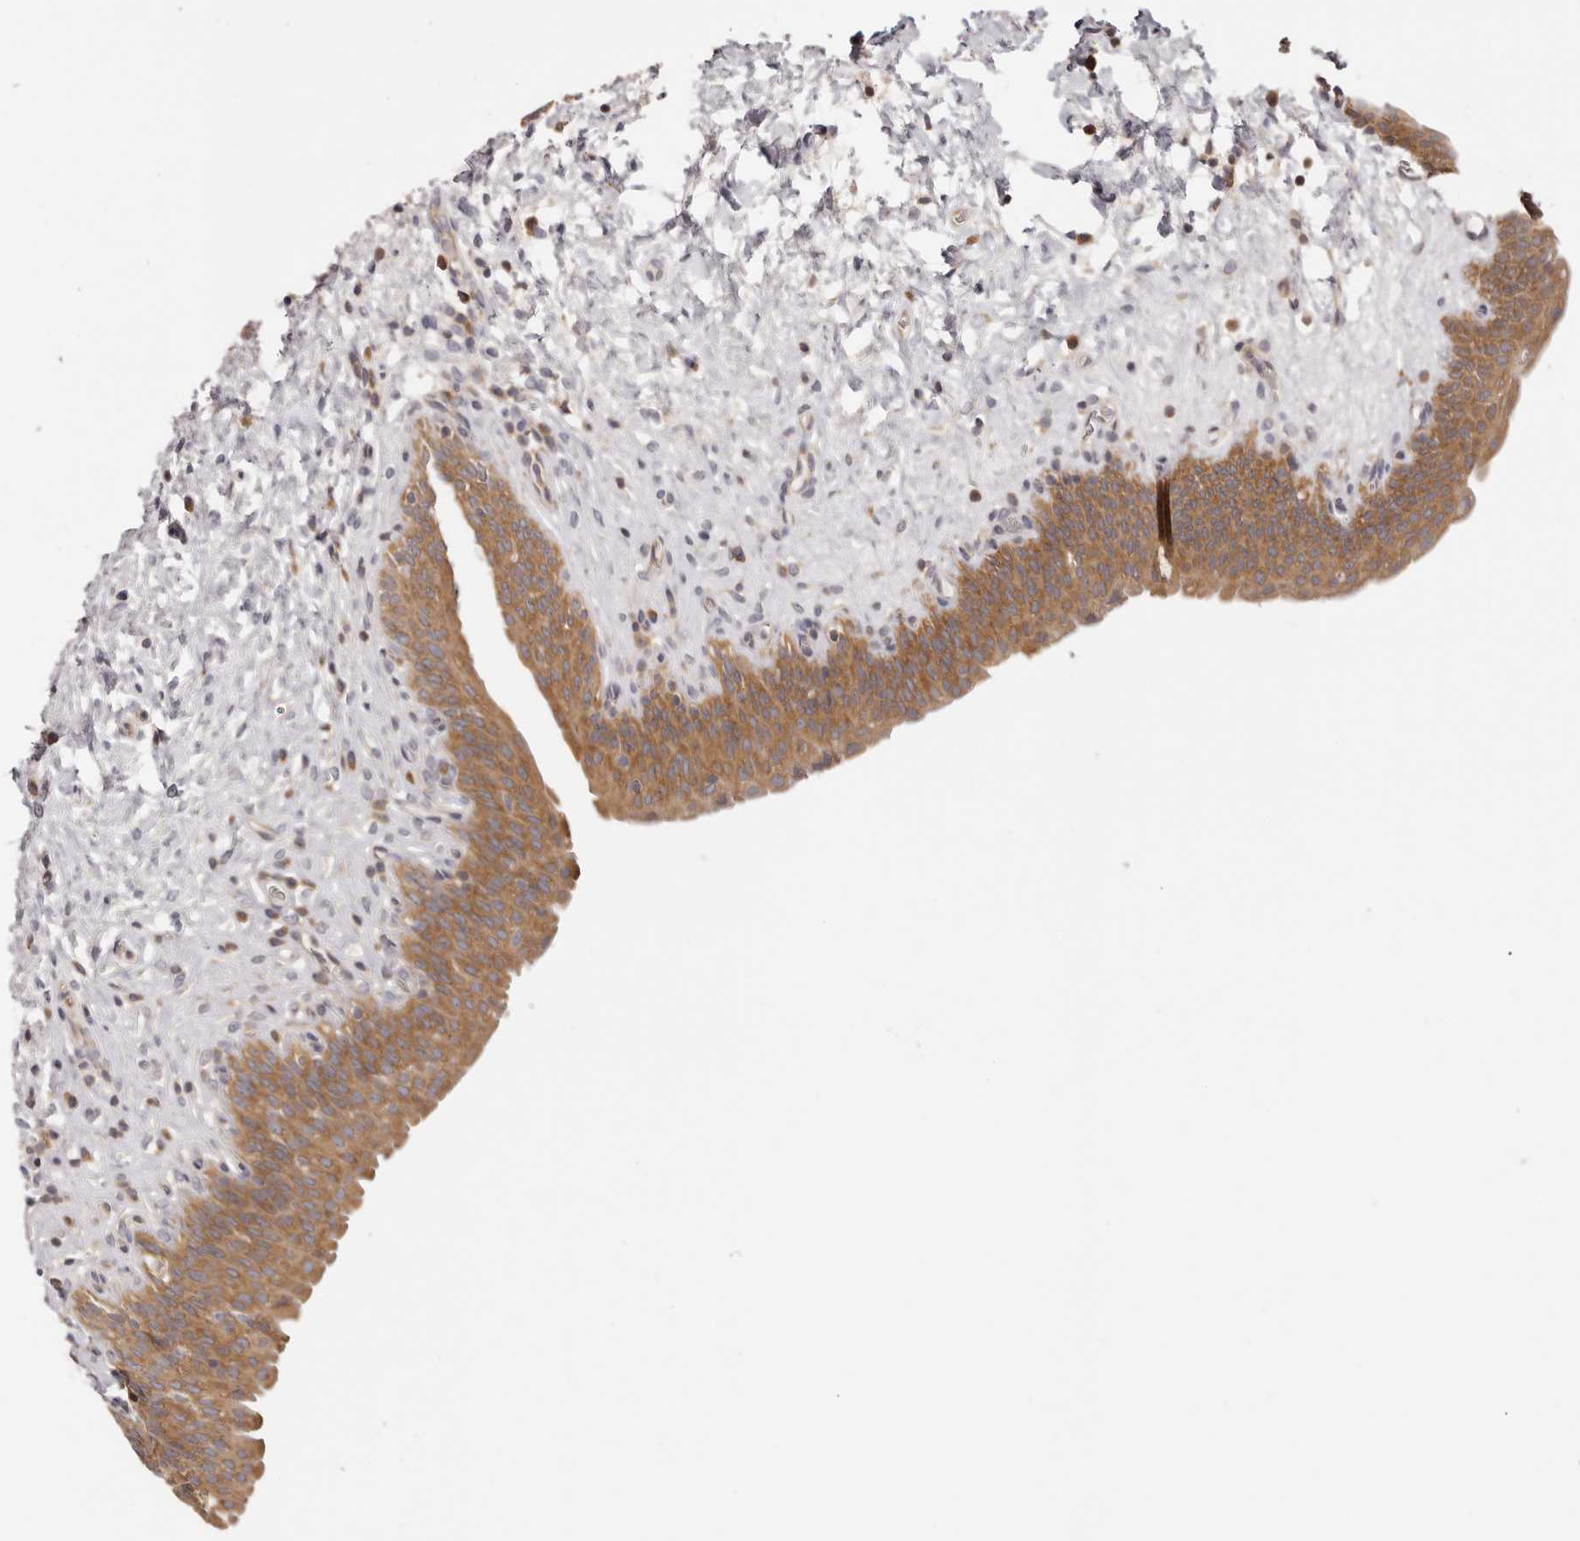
{"staining": {"intensity": "moderate", "quantity": ">75%", "location": "cytoplasmic/membranous"}, "tissue": "urinary bladder", "cell_type": "Urothelial cells", "image_type": "normal", "snomed": [{"axis": "morphology", "description": "Normal tissue, NOS"}, {"axis": "topography", "description": "Urinary bladder"}], "caption": "Approximately >75% of urothelial cells in unremarkable human urinary bladder exhibit moderate cytoplasmic/membranous protein expression as visualized by brown immunohistochemical staining.", "gene": "EEF1E1", "patient": {"sex": "male", "age": 83}}